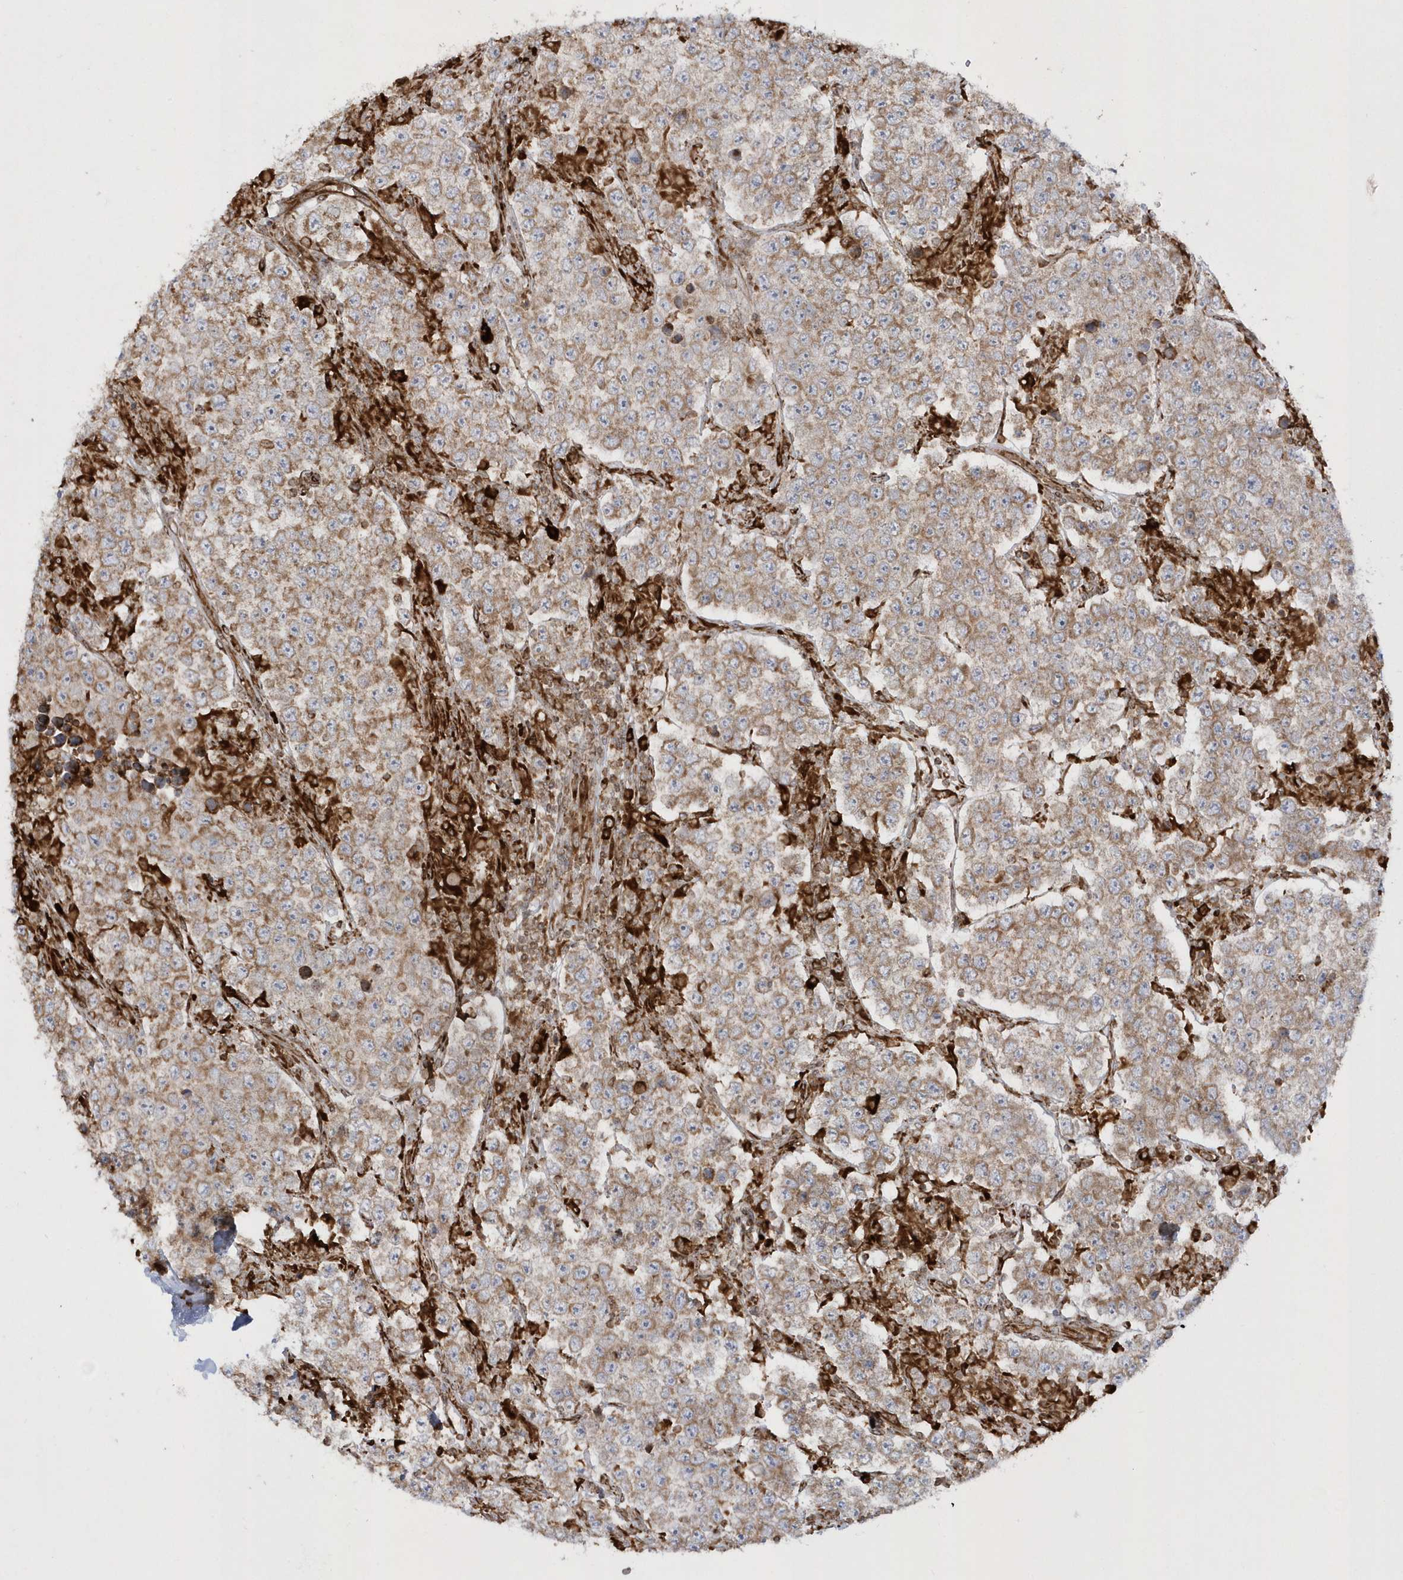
{"staining": {"intensity": "moderate", "quantity": ">75%", "location": "cytoplasmic/membranous"}, "tissue": "testis cancer", "cell_type": "Tumor cells", "image_type": "cancer", "snomed": [{"axis": "morphology", "description": "Normal tissue, NOS"}, {"axis": "morphology", "description": "Urothelial carcinoma, High grade"}, {"axis": "morphology", "description": "Seminoma, NOS"}, {"axis": "morphology", "description": "Carcinoma, Embryonal, NOS"}, {"axis": "topography", "description": "Urinary bladder"}, {"axis": "topography", "description": "Testis"}], "caption": "A brown stain highlights moderate cytoplasmic/membranous positivity of a protein in human testis cancer (high-grade urothelial carcinoma) tumor cells.", "gene": "SH3BP2", "patient": {"sex": "male", "age": 41}}